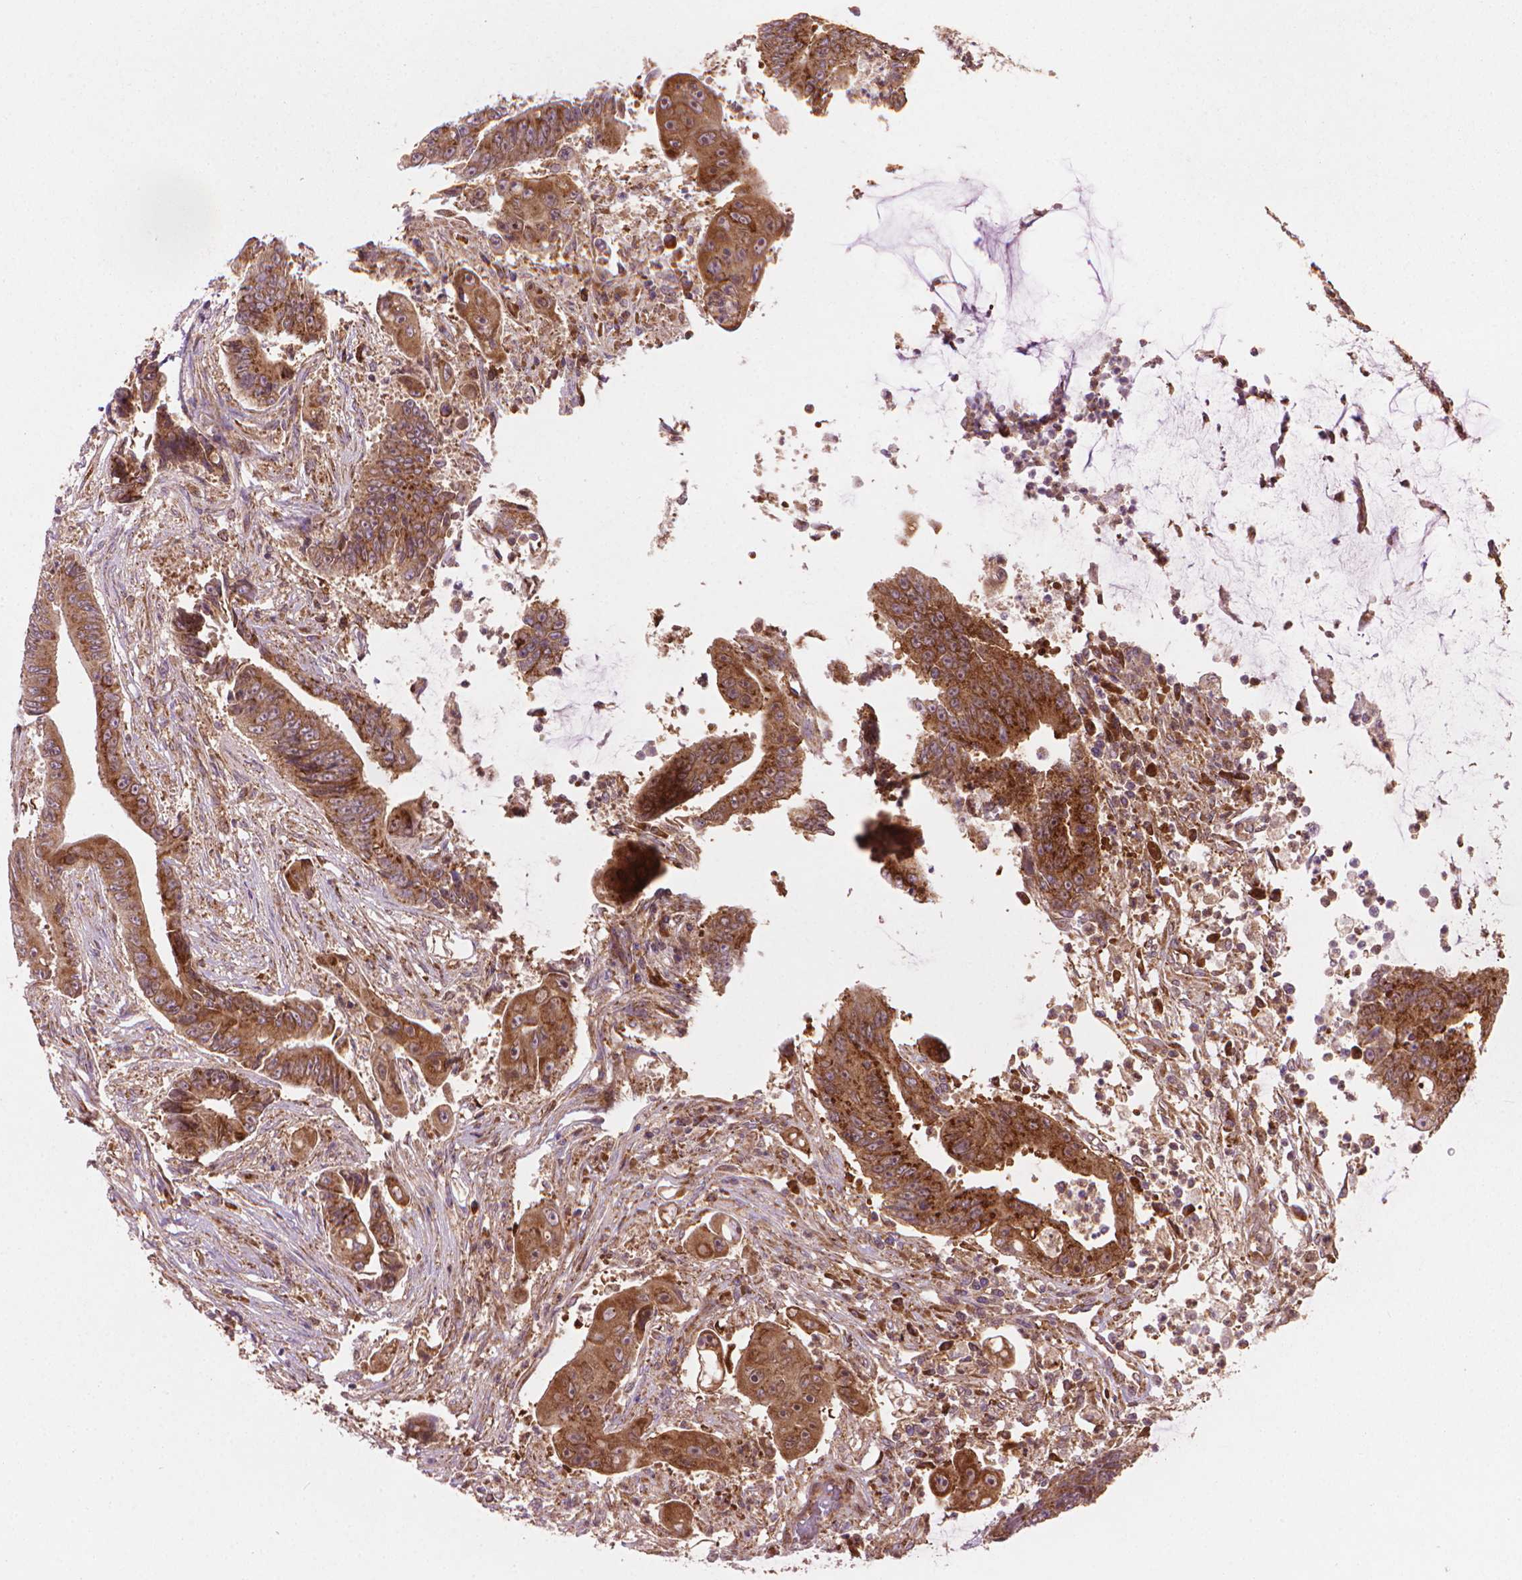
{"staining": {"intensity": "moderate", "quantity": ">75%", "location": "cytoplasmic/membranous"}, "tissue": "colorectal cancer", "cell_type": "Tumor cells", "image_type": "cancer", "snomed": [{"axis": "morphology", "description": "Adenocarcinoma, NOS"}, {"axis": "topography", "description": "Rectum"}], "caption": "Colorectal adenocarcinoma was stained to show a protein in brown. There is medium levels of moderate cytoplasmic/membranous positivity in about >75% of tumor cells.", "gene": "VARS2", "patient": {"sex": "male", "age": 54}}